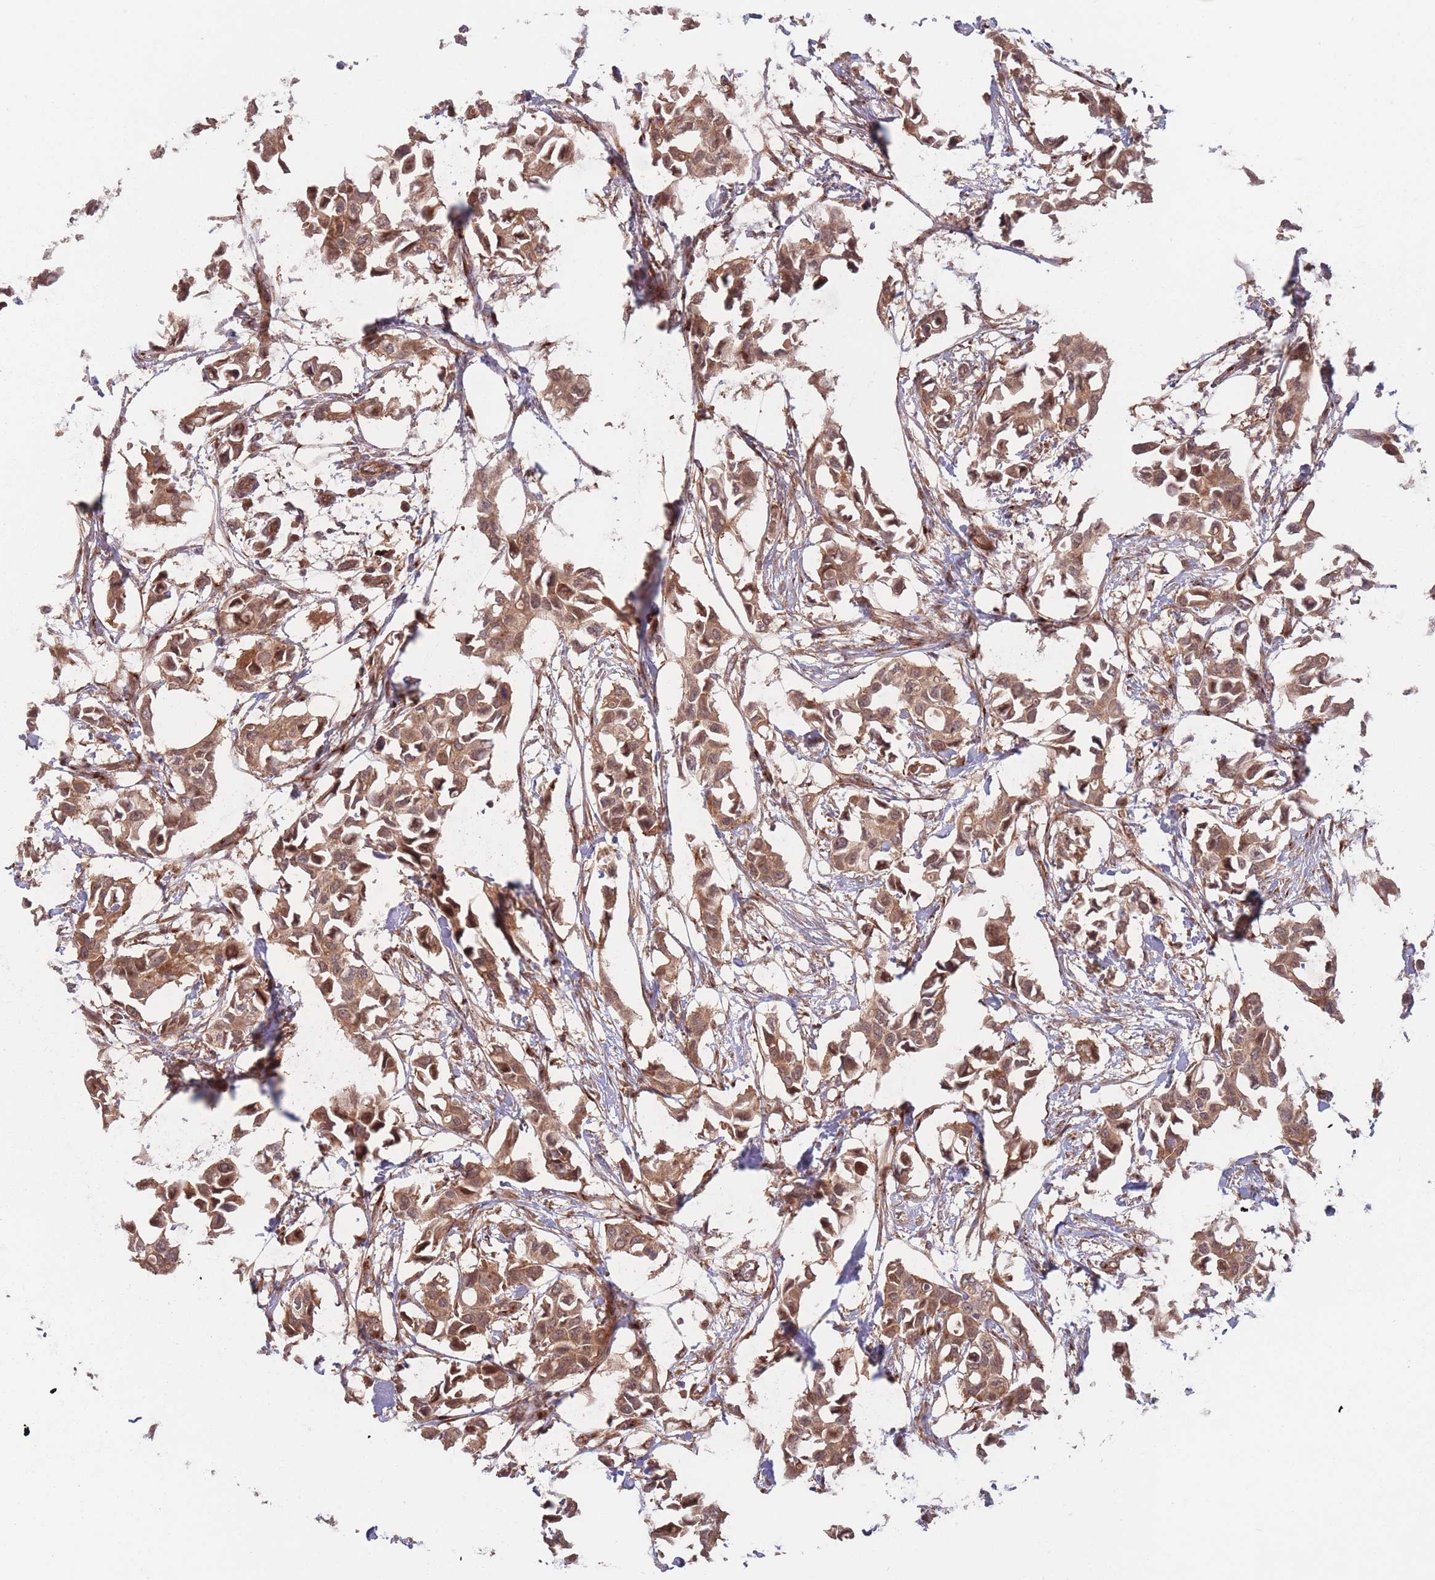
{"staining": {"intensity": "moderate", "quantity": ">75%", "location": "cytoplasmic/membranous"}, "tissue": "breast cancer", "cell_type": "Tumor cells", "image_type": "cancer", "snomed": [{"axis": "morphology", "description": "Duct carcinoma"}, {"axis": "topography", "description": "Breast"}], "caption": "Immunohistochemical staining of breast cancer displays medium levels of moderate cytoplasmic/membranous staining in approximately >75% of tumor cells.", "gene": "PODXL2", "patient": {"sex": "female", "age": 41}}